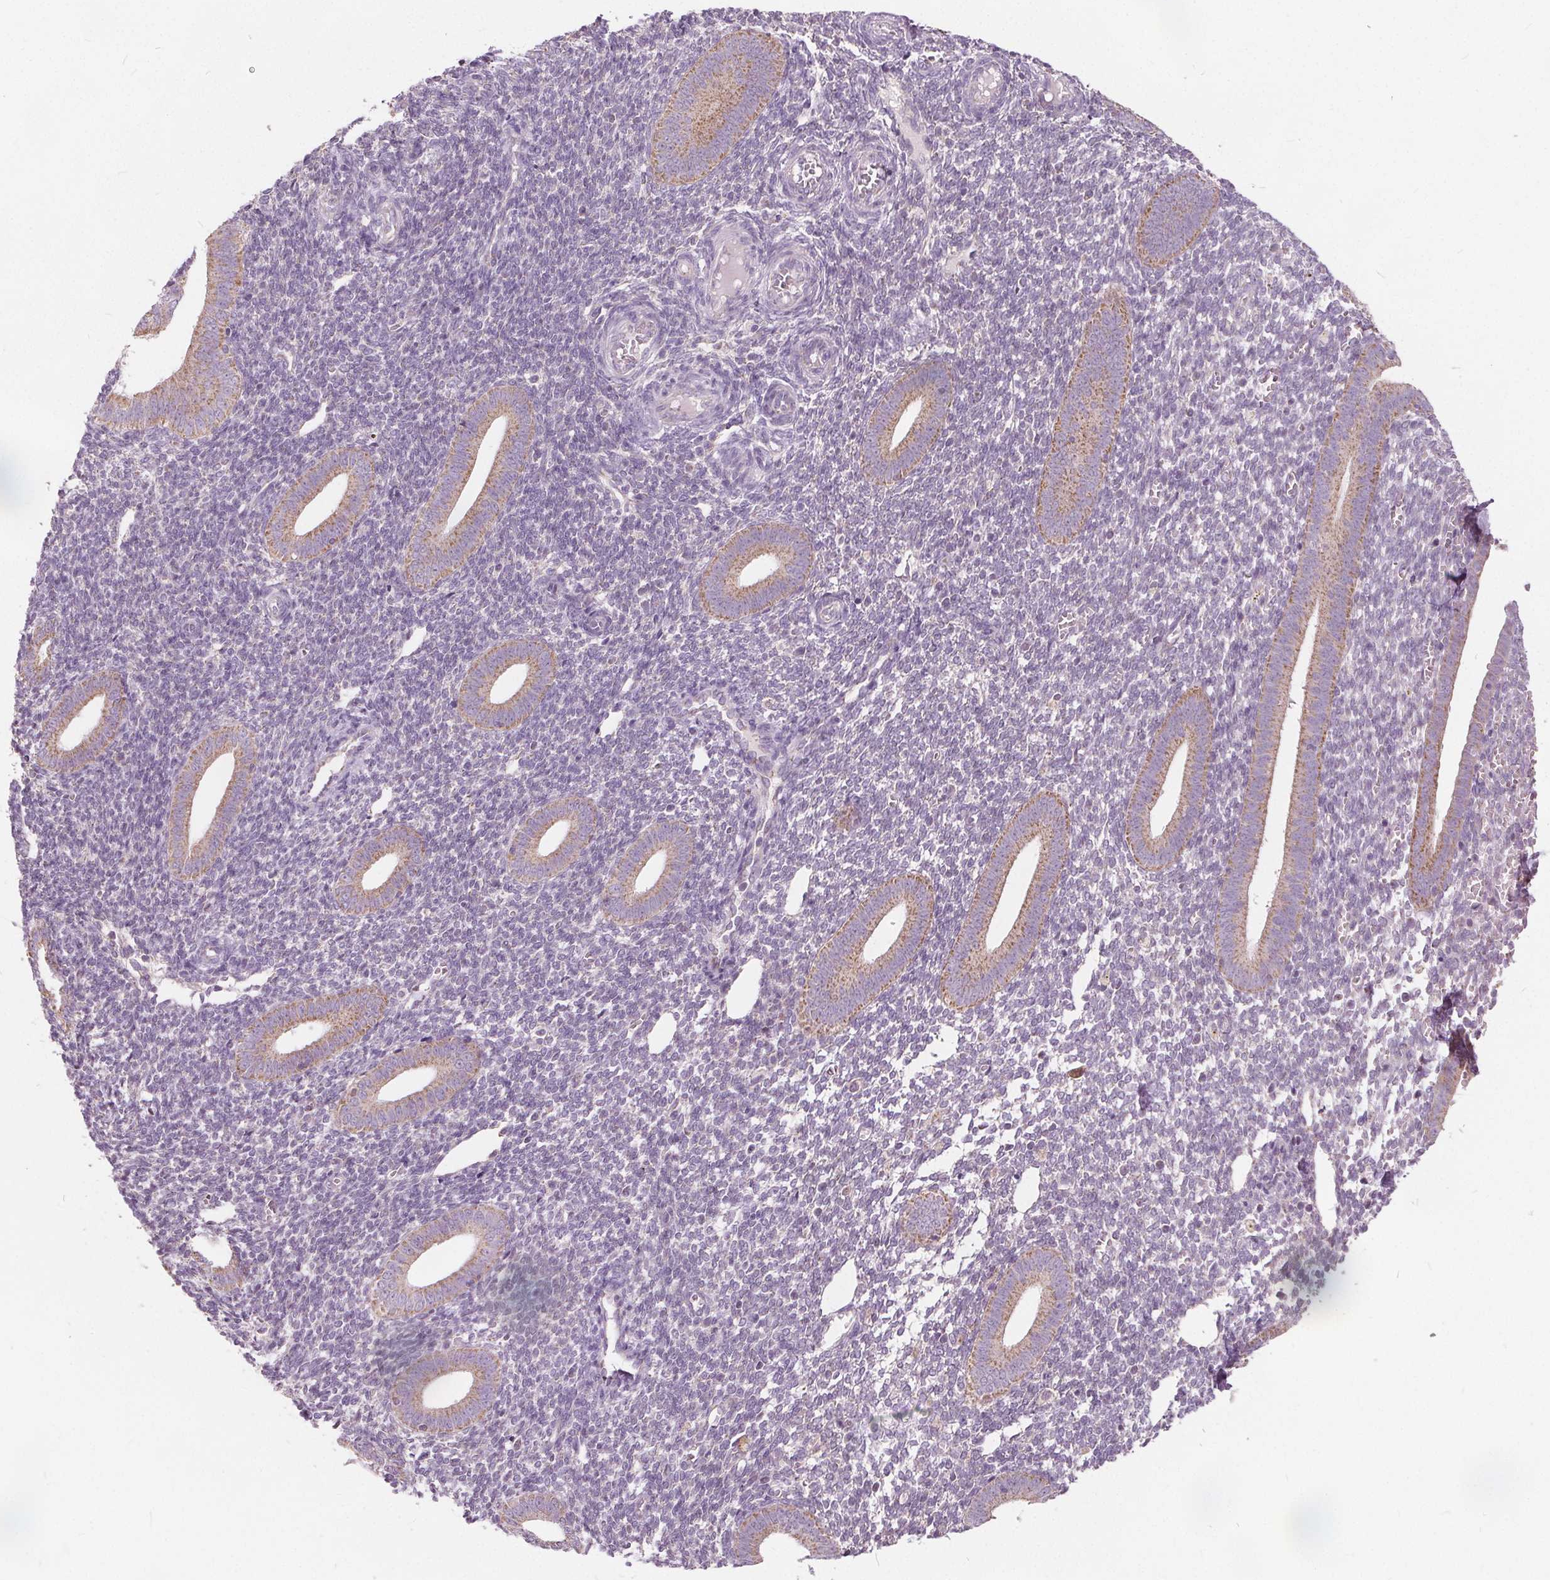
{"staining": {"intensity": "negative", "quantity": "none", "location": "none"}, "tissue": "endometrium", "cell_type": "Cells in endometrial stroma", "image_type": "normal", "snomed": [{"axis": "morphology", "description": "Normal tissue, NOS"}, {"axis": "topography", "description": "Endometrium"}], "caption": "Endometrium stained for a protein using IHC shows no positivity cells in endometrial stroma.", "gene": "ECI2", "patient": {"sex": "female", "age": 25}}